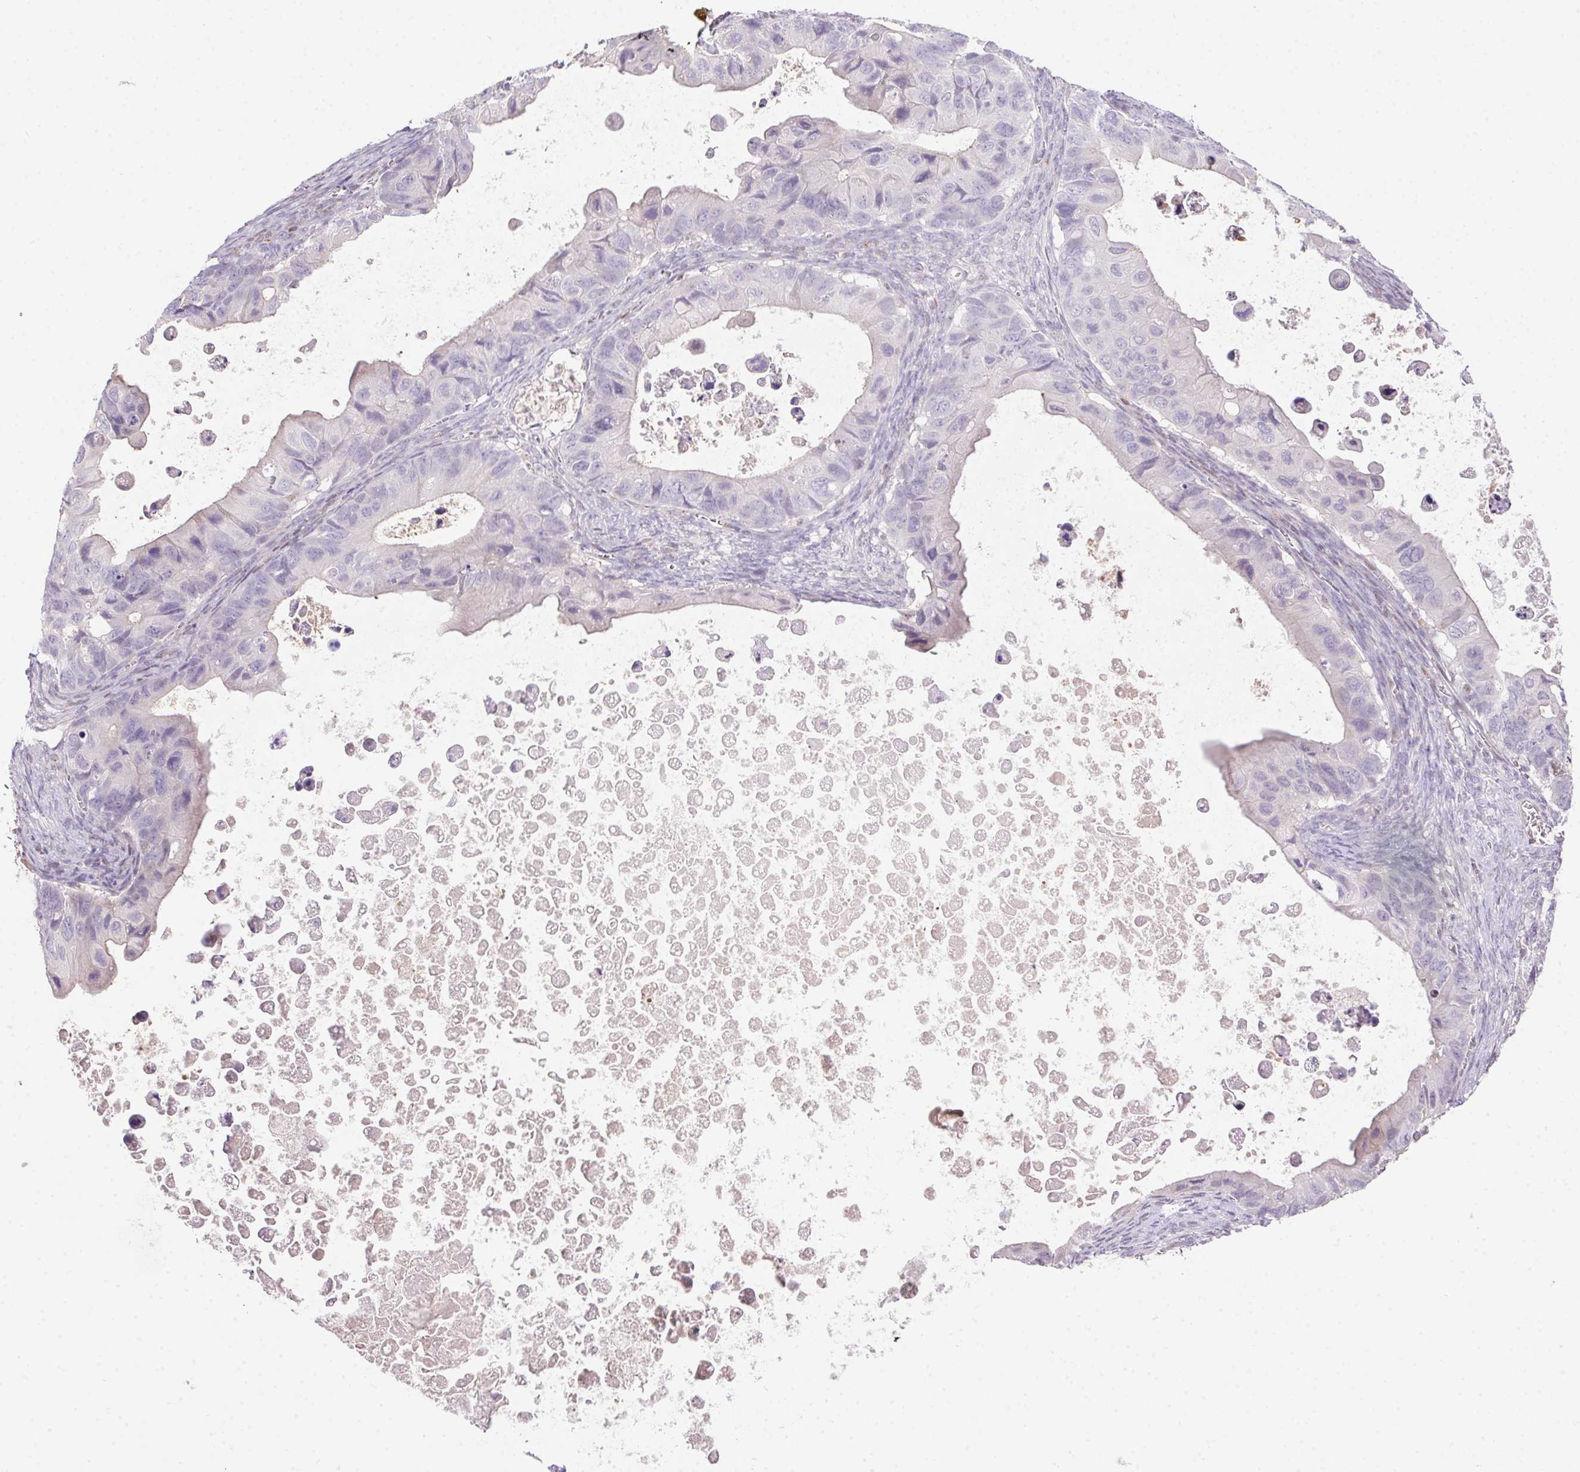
{"staining": {"intensity": "negative", "quantity": "none", "location": "none"}, "tissue": "ovarian cancer", "cell_type": "Tumor cells", "image_type": "cancer", "snomed": [{"axis": "morphology", "description": "Cystadenocarcinoma, mucinous, NOS"}, {"axis": "topography", "description": "Ovary"}], "caption": "This is an immunohistochemistry photomicrograph of human mucinous cystadenocarcinoma (ovarian). There is no staining in tumor cells.", "gene": "SP9", "patient": {"sex": "female", "age": 64}}